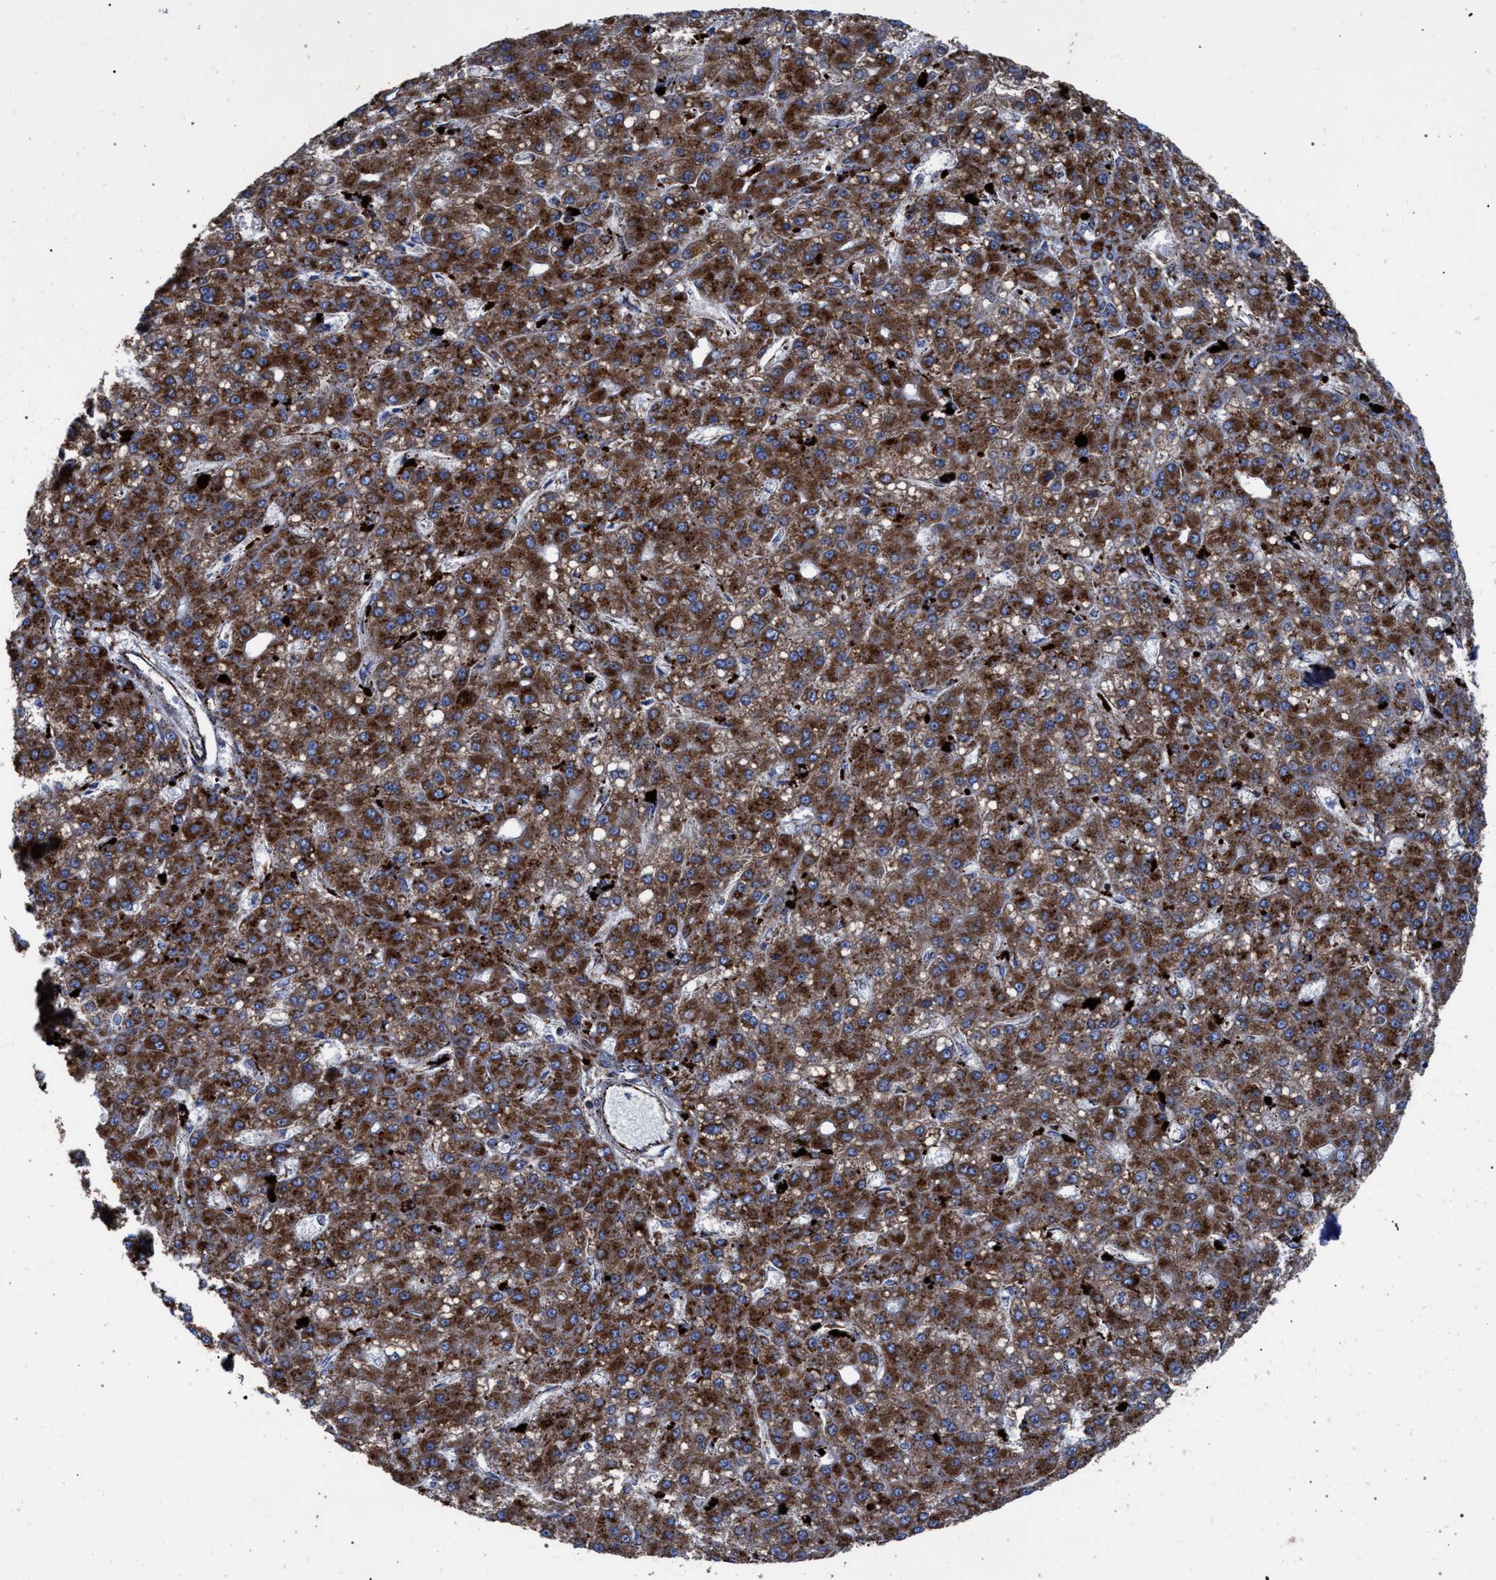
{"staining": {"intensity": "strong", "quantity": ">75%", "location": "cytoplasmic/membranous"}, "tissue": "liver cancer", "cell_type": "Tumor cells", "image_type": "cancer", "snomed": [{"axis": "morphology", "description": "Carcinoma, Hepatocellular, NOS"}, {"axis": "topography", "description": "Liver"}], "caption": "Brown immunohistochemical staining in human liver hepatocellular carcinoma demonstrates strong cytoplasmic/membranous staining in approximately >75% of tumor cells.", "gene": "PPT1", "patient": {"sex": "male", "age": 67}}